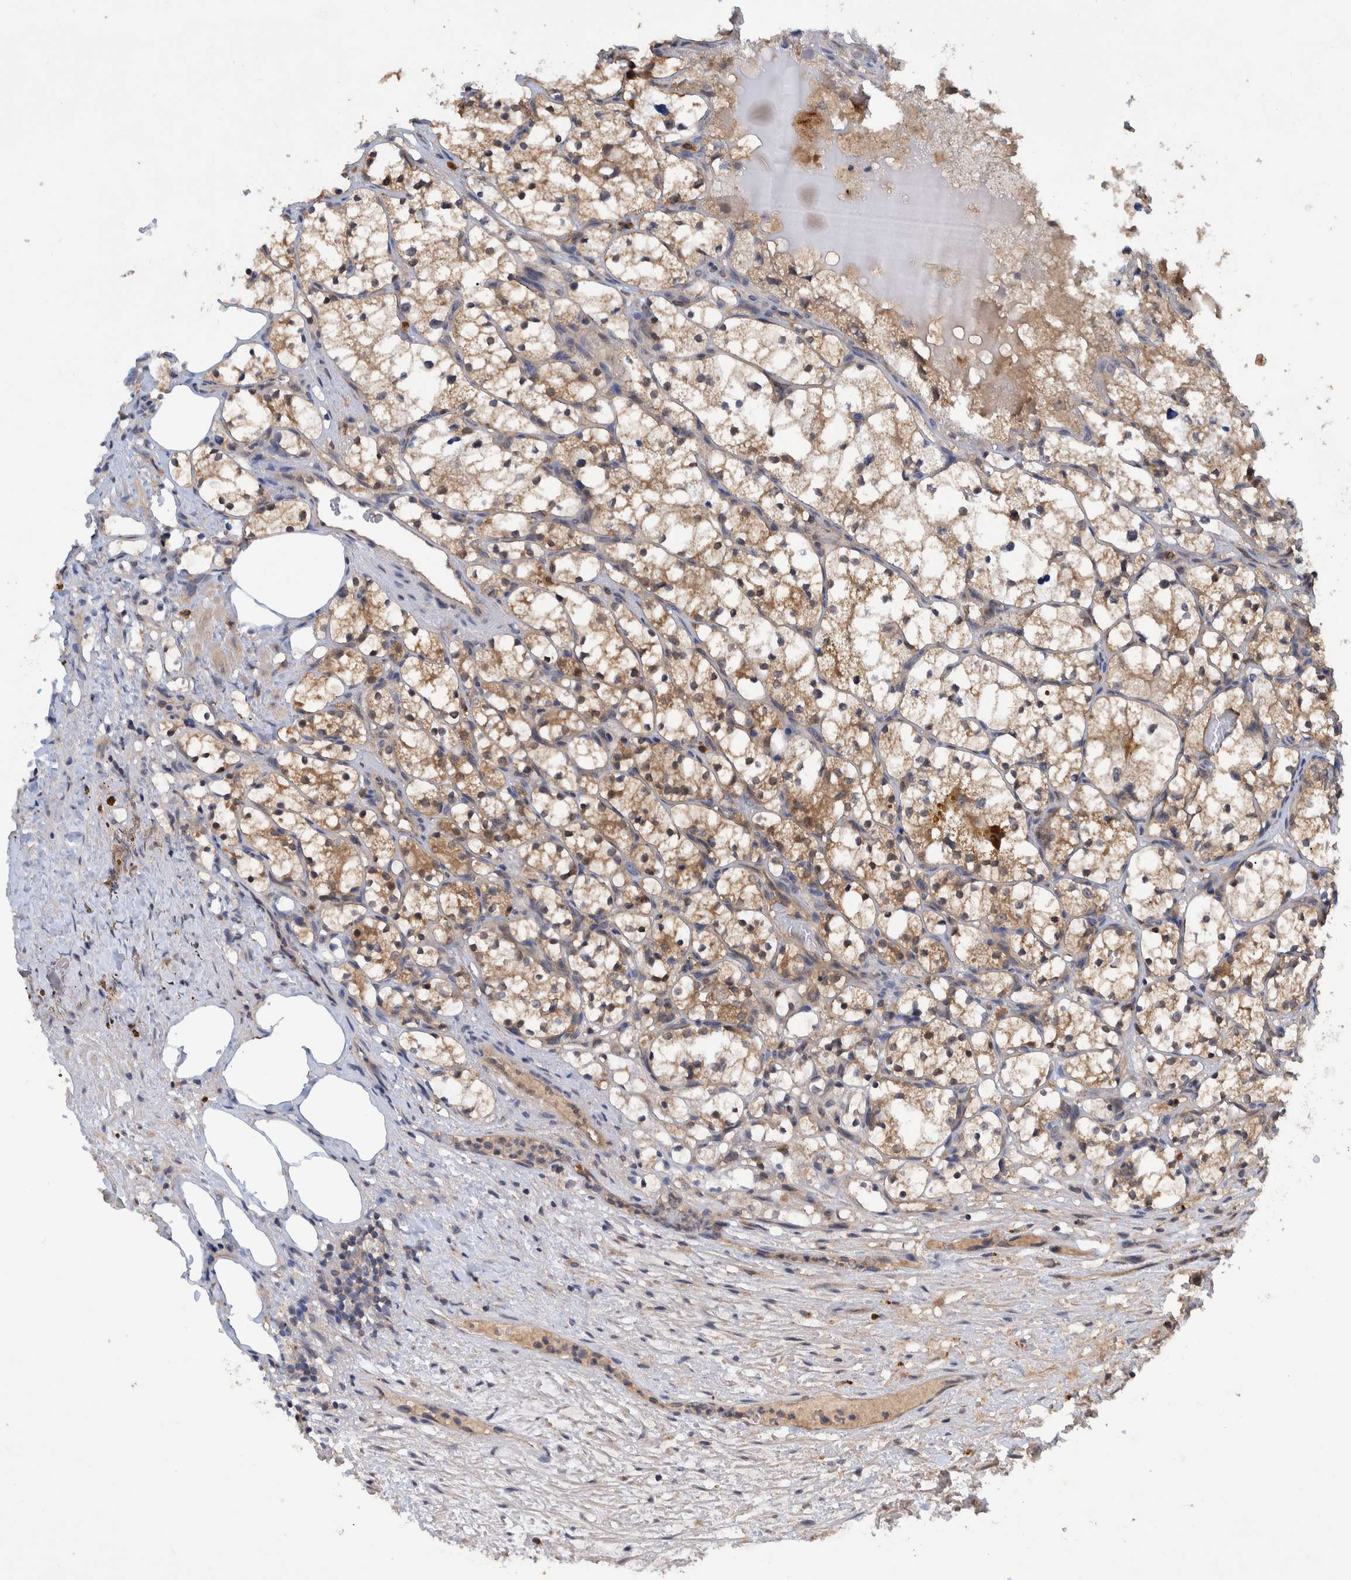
{"staining": {"intensity": "weak", "quantity": ">75%", "location": "cytoplasmic/membranous"}, "tissue": "renal cancer", "cell_type": "Tumor cells", "image_type": "cancer", "snomed": [{"axis": "morphology", "description": "Adenocarcinoma, NOS"}, {"axis": "topography", "description": "Kidney"}], "caption": "Weak cytoplasmic/membranous positivity for a protein is seen in approximately >75% of tumor cells of renal adenocarcinoma using immunohistochemistry.", "gene": "PLPBP", "patient": {"sex": "female", "age": 69}}